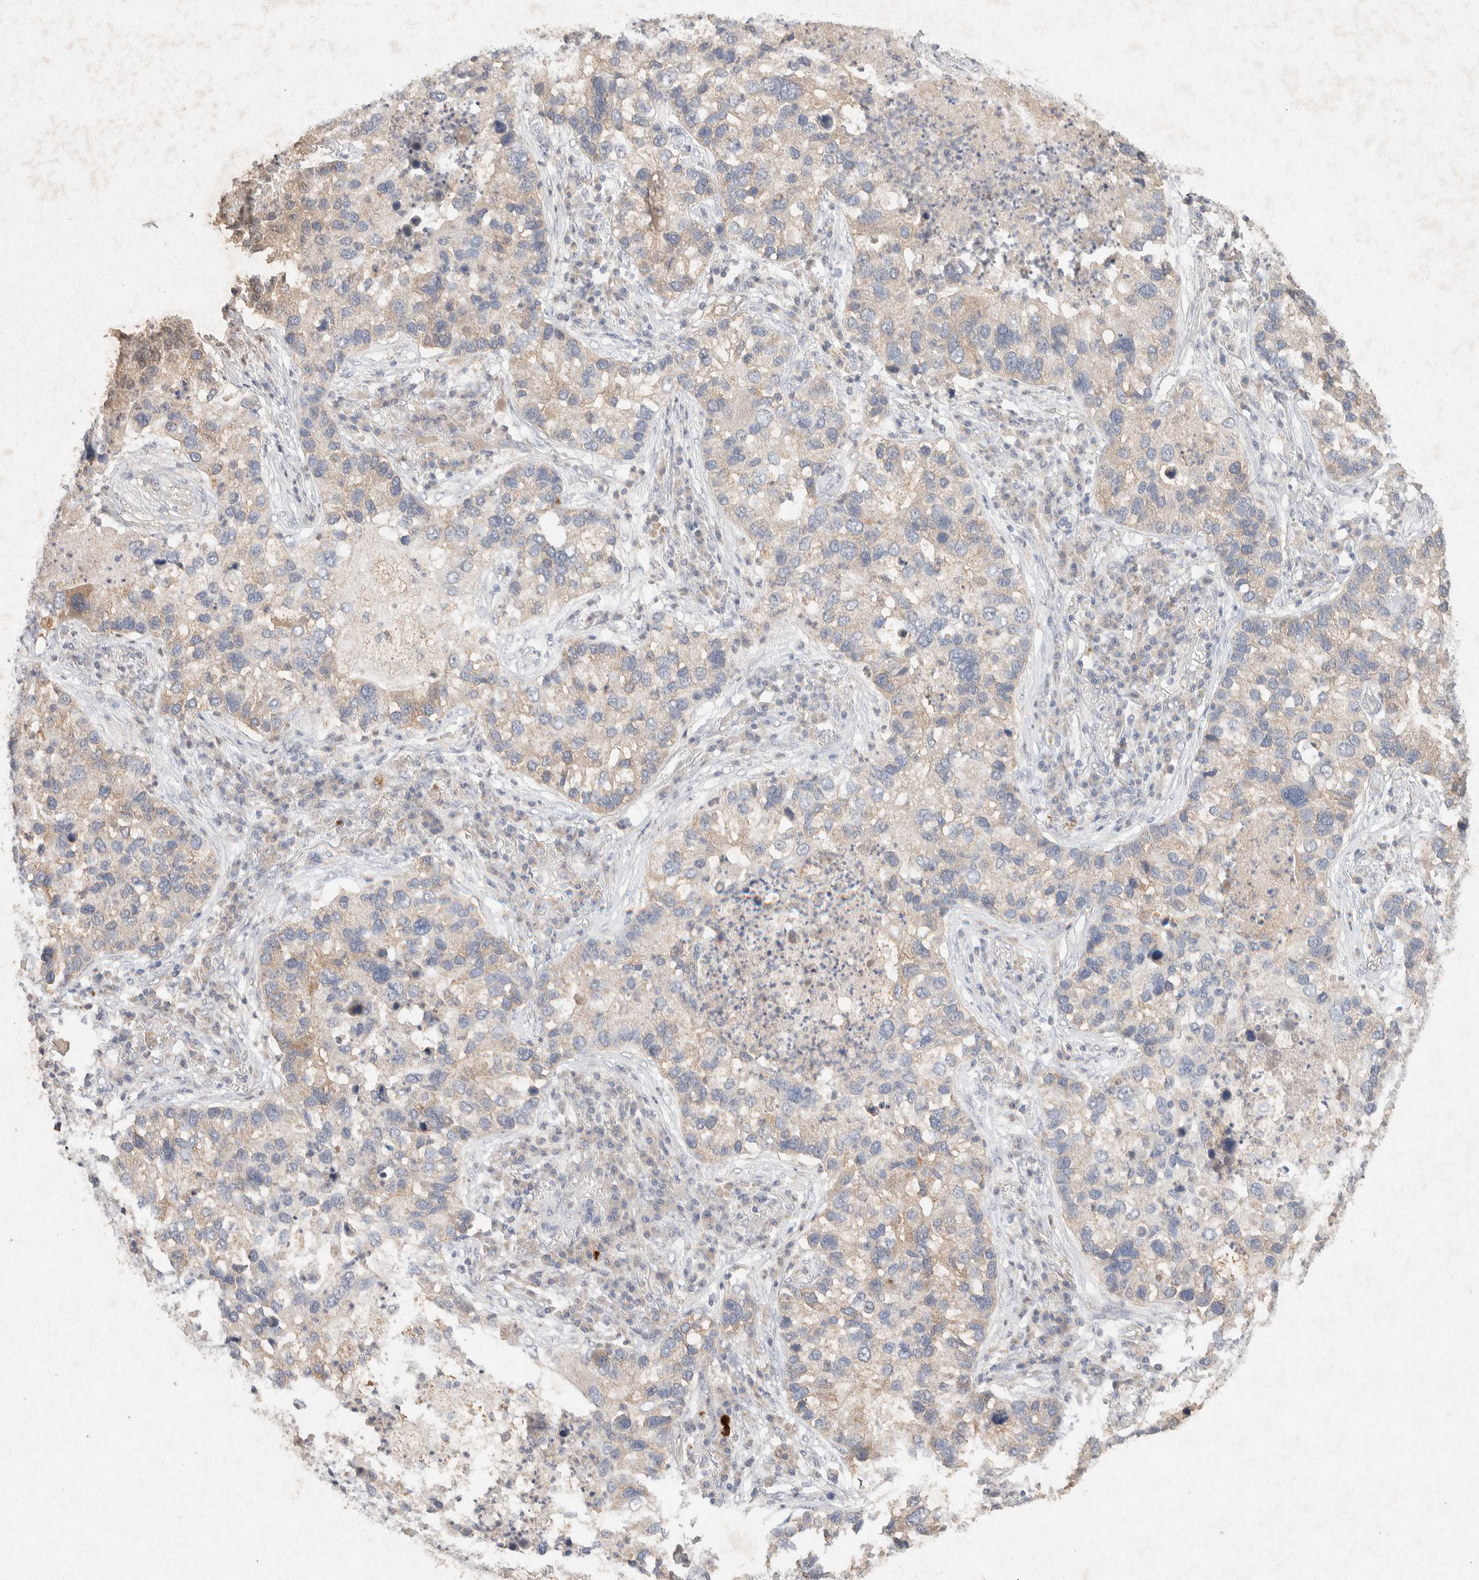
{"staining": {"intensity": "weak", "quantity": "<25%", "location": "cytoplasmic/membranous"}, "tissue": "lung cancer", "cell_type": "Tumor cells", "image_type": "cancer", "snomed": [{"axis": "morphology", "description": "Normal tissue, NOS"}, {"axis": "morphology", "description": "Adenocarcinoma, NOS"}, {"axis": "topography", "description": "Bronchus"}, {"axis": "topography", "description": "Lung"}], "caption": "Tumor cells show no significant protein expression in lung cancer (adenocarcinoma).", "gene": "GNAI1", "patient": {"sex": "male", "age": 54}}